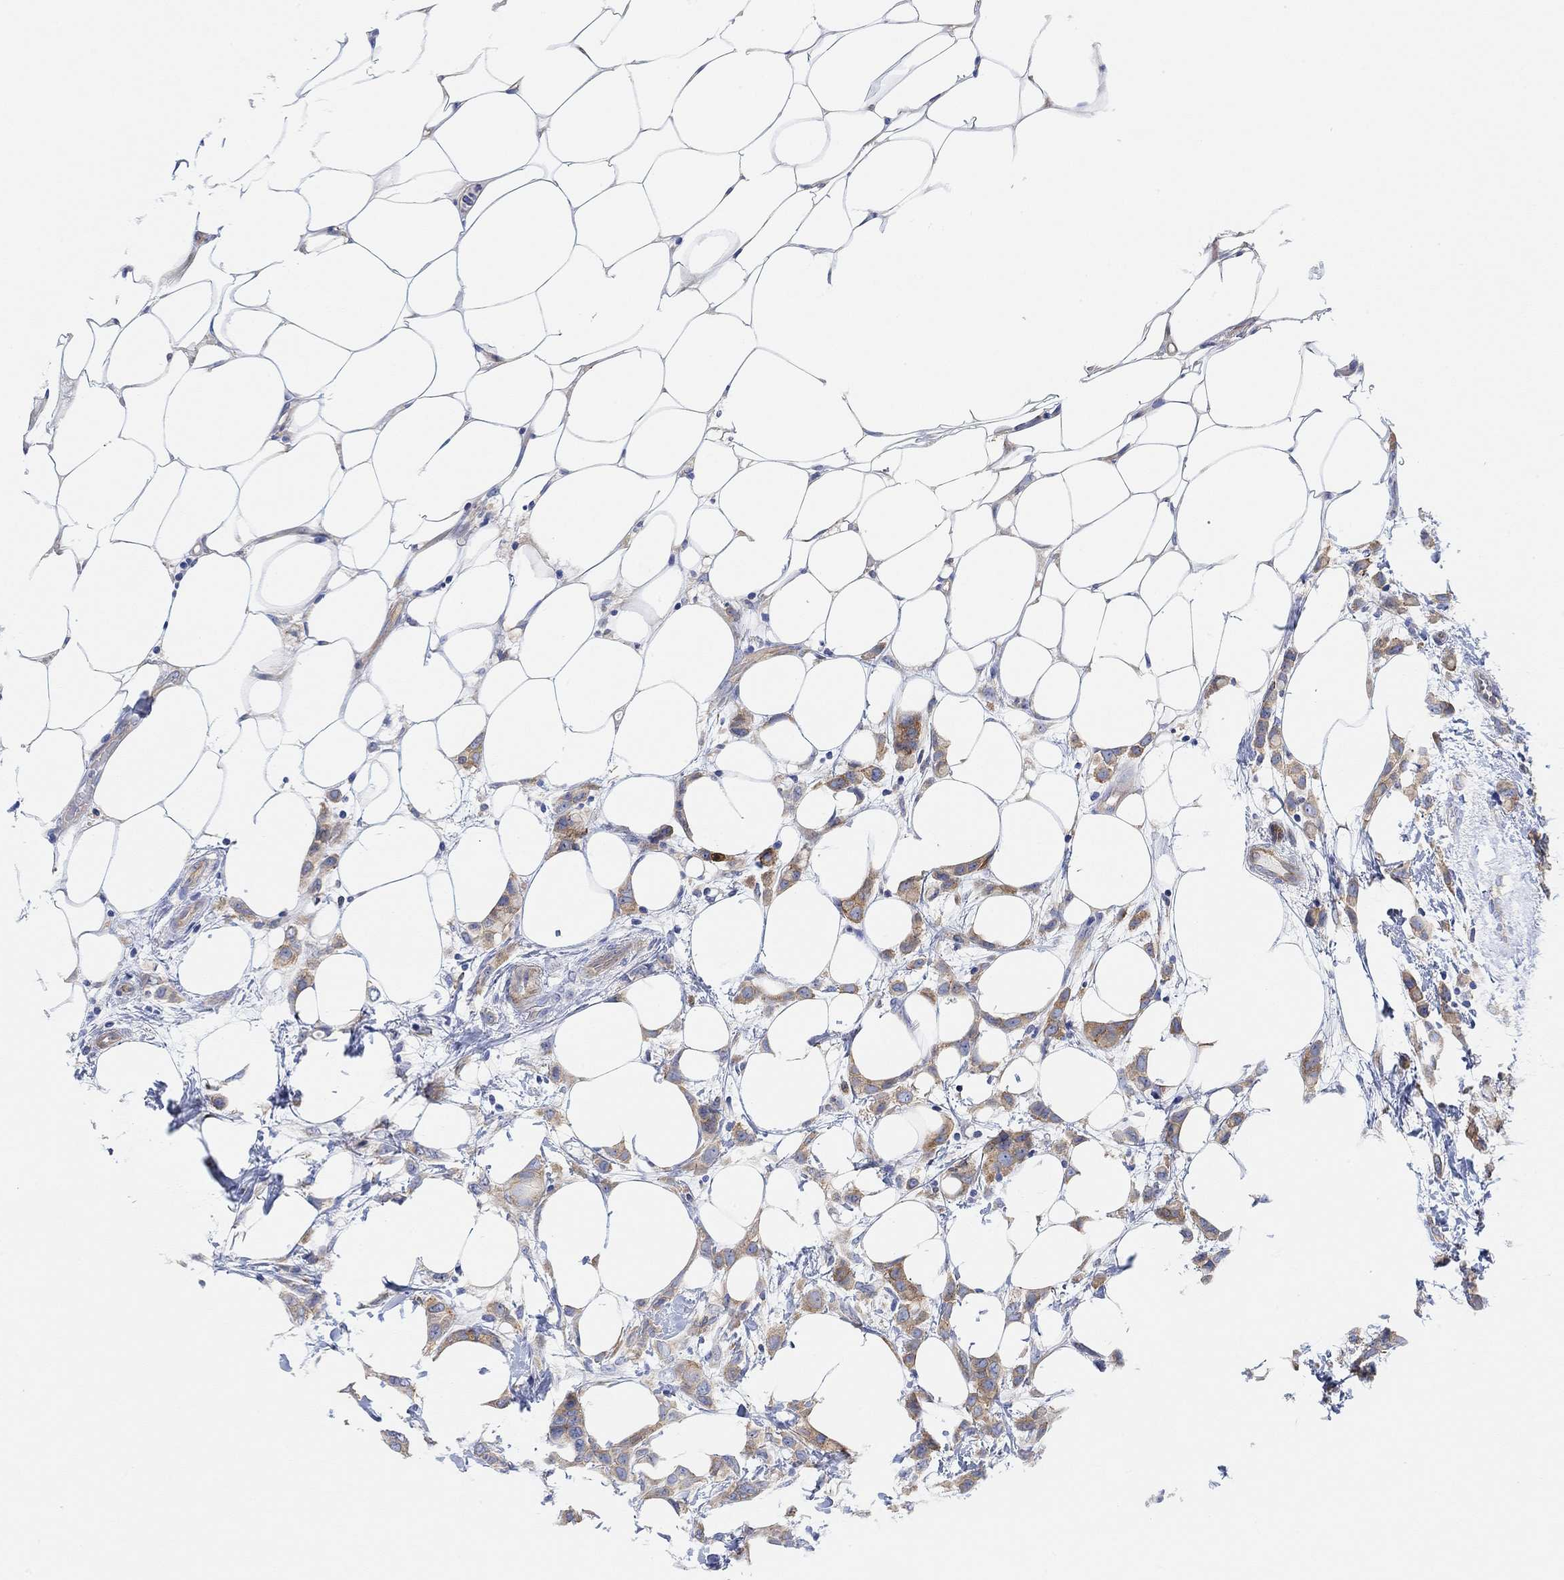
{"staining": {"intensity": "moderate", "quantity": "<25%", "location": "cytoplasmic/membranous"}, "tissue": "breast cancer", "cell_type": "Tumor cells", "image_type": "cancer", "snomed": [{"axis": "morphology", "description": "Lobular carcinoma"}, {"axis": "topography", "description": "Breast"}], "caption": "Protein expression analysis of human breast cancer (lobular carcinoma) reveals moderate cytoplasmic/membranous expression in approximately <25% of tumor cells.", "gene": "RGS1", "patient": {"sex": "female", "age": 66}}